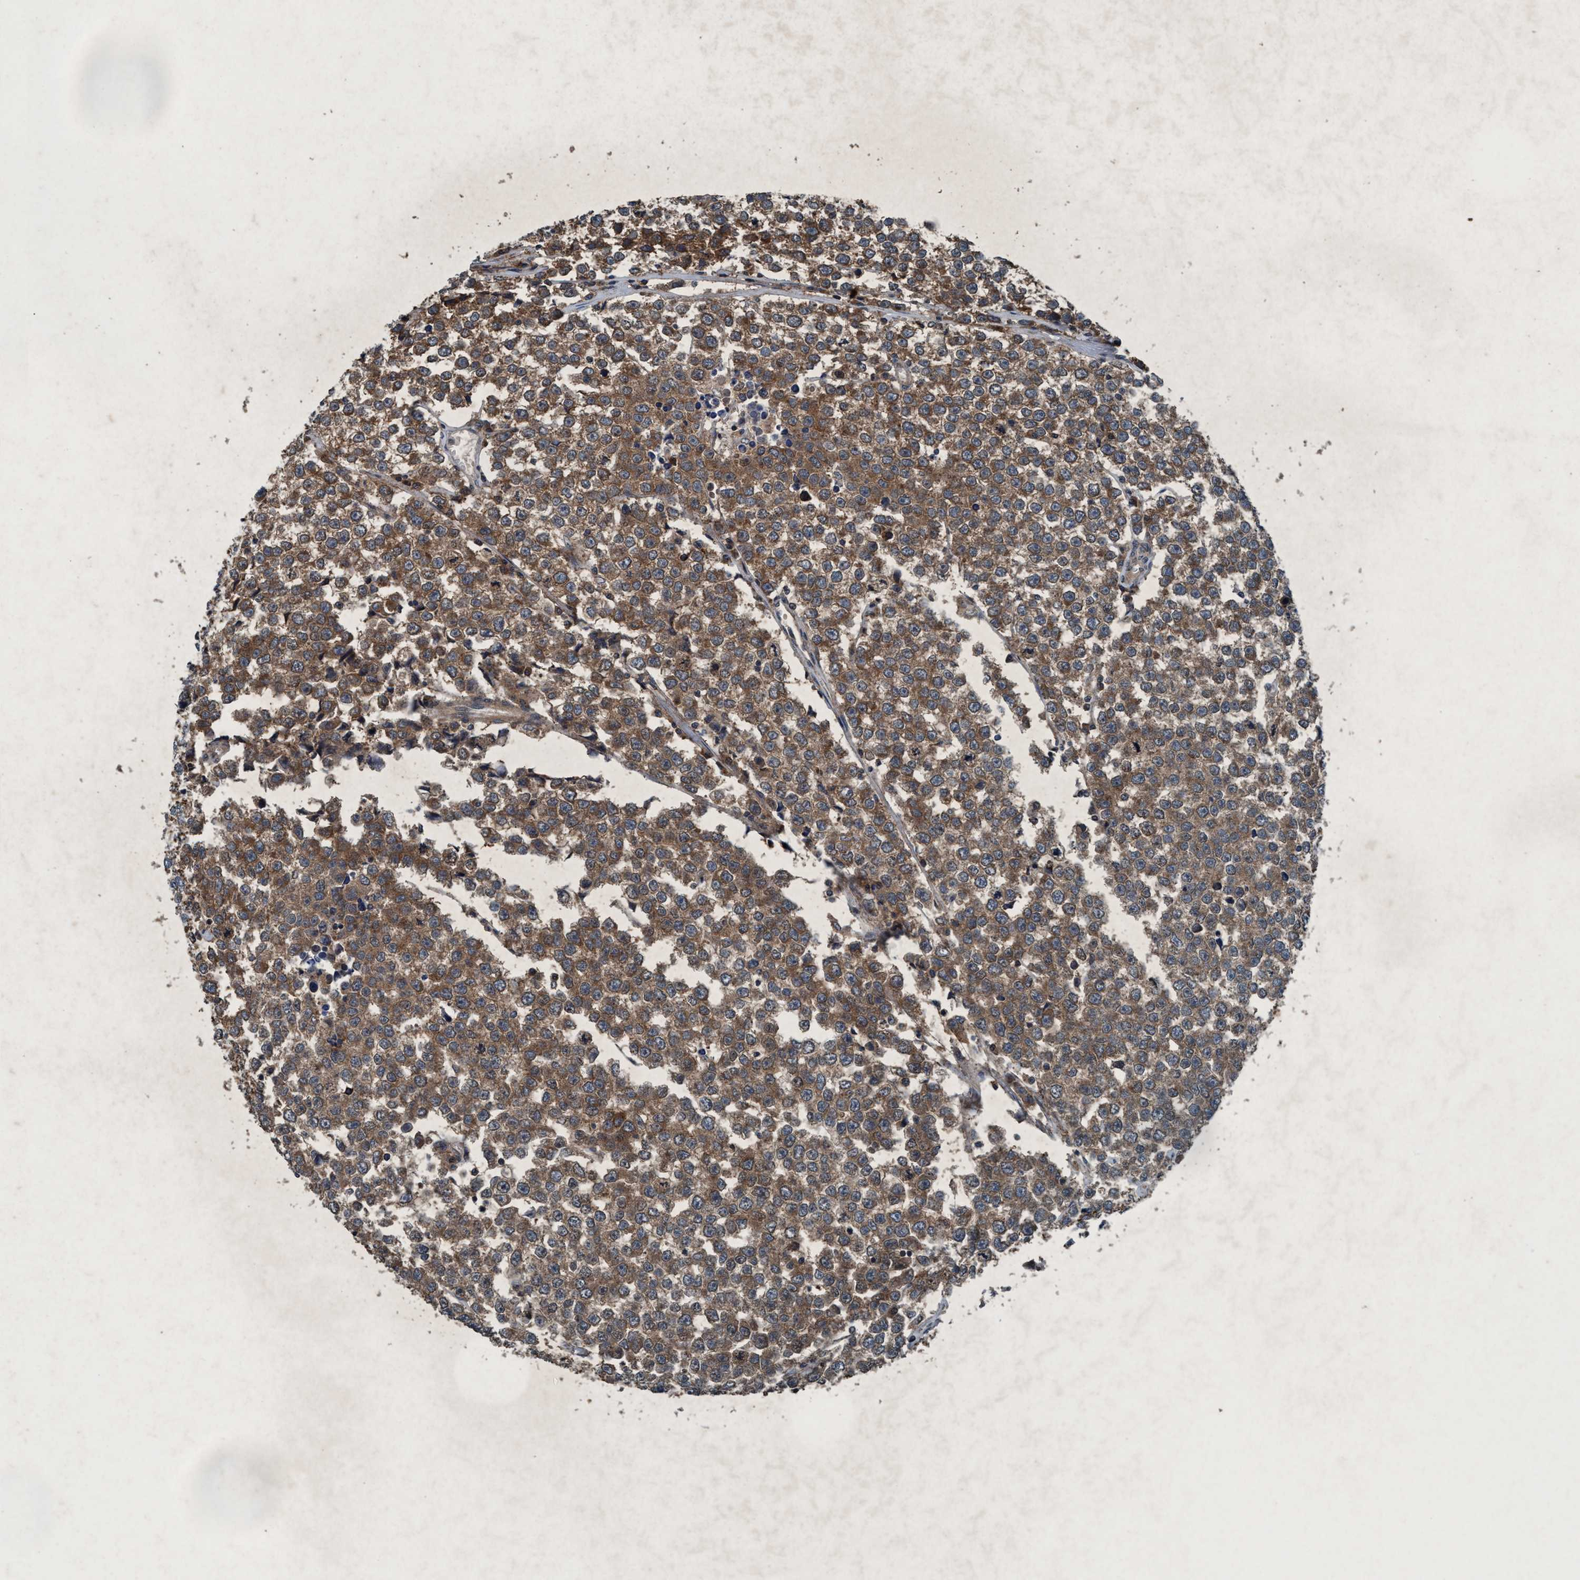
{"staining": {"intensity": "moderate", "quantity": ">75%", "location": "cytoplasmic/membranous"}, "tissue": "testis cancer", "cell_type": "Tumor cells", "image_type": "cancer", "snomed": [{"axis": "morphology", "description": "Seminoma, NOS"}, {"axis": "morphology", "description": "Carcinoma, Embryonal, NOS"}, {"axis": "topography", "description": "Testis"}], "caption": "Immunohistochemistry (DAB) staining of testis cancer shows moderate cytoplasmic/membranous protein positivity in approximately >75% of tumor cells.", "gene": "AKT1S1", "patient": {"sex": "male", "age": 52}}